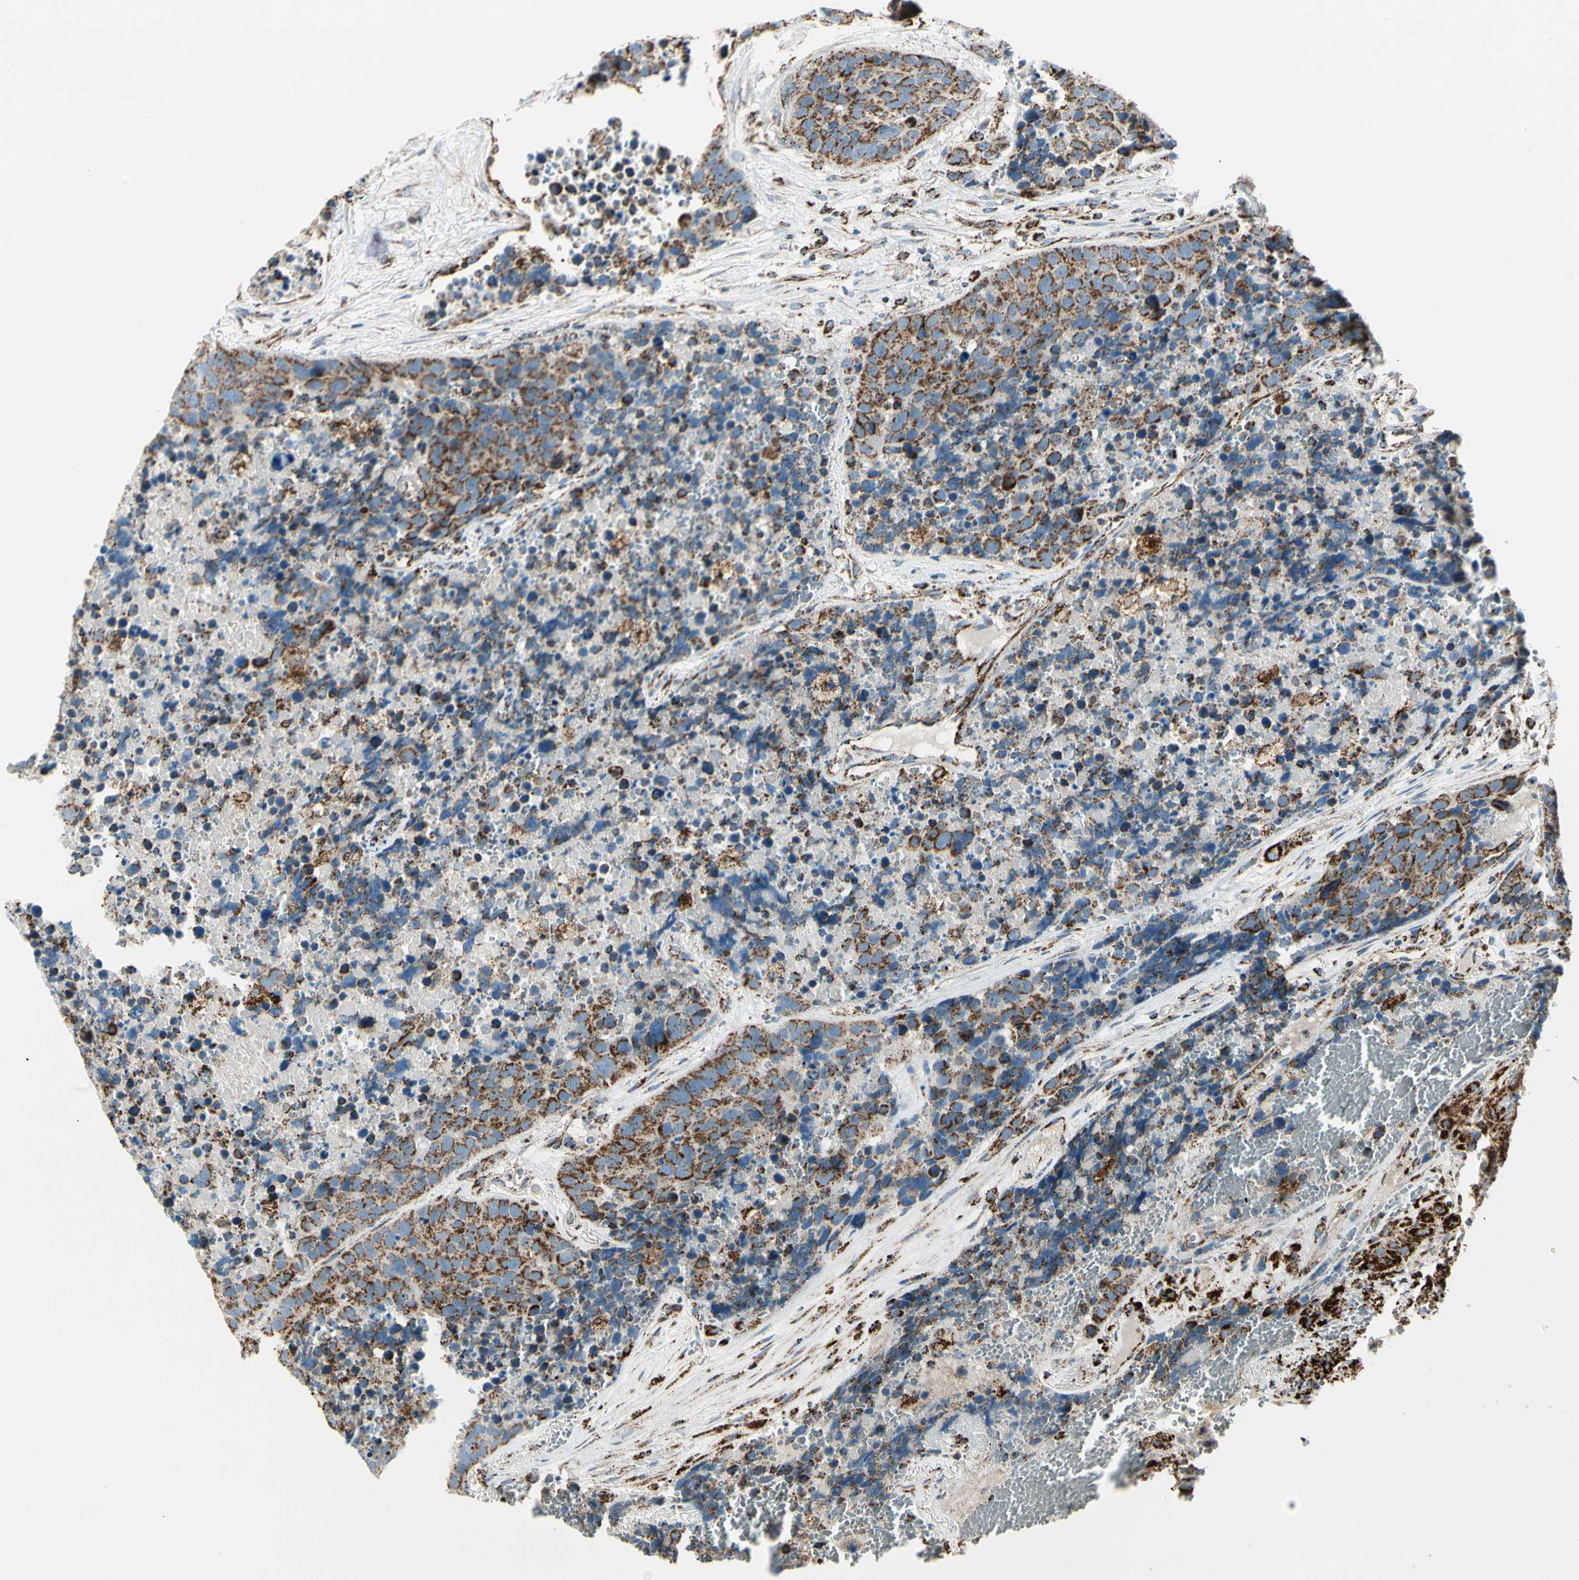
{"staining": {"intensity": "moderate", "quantity": ">75%", "location": "cytoplasmic/membranous"}, "tissue": "carcinoid", "cell_type": "Tumor cells", "image_type": "cancer", "snomed": [{"axis": "morphology", "description": "Carcinoid, malignant, NOS"}, {"axis": "topography", "description": "Lung"}], "caption": "An immunohistochemistry (IHC) photomicrograph of neoplastic tissue is shown. Protein staining in brown labels moderate cytoplasmic/membranous positivity in malignant carcinoid within tumor cells.", "gene": "ME2", "patient": {"sex": "male", "age": 60}}